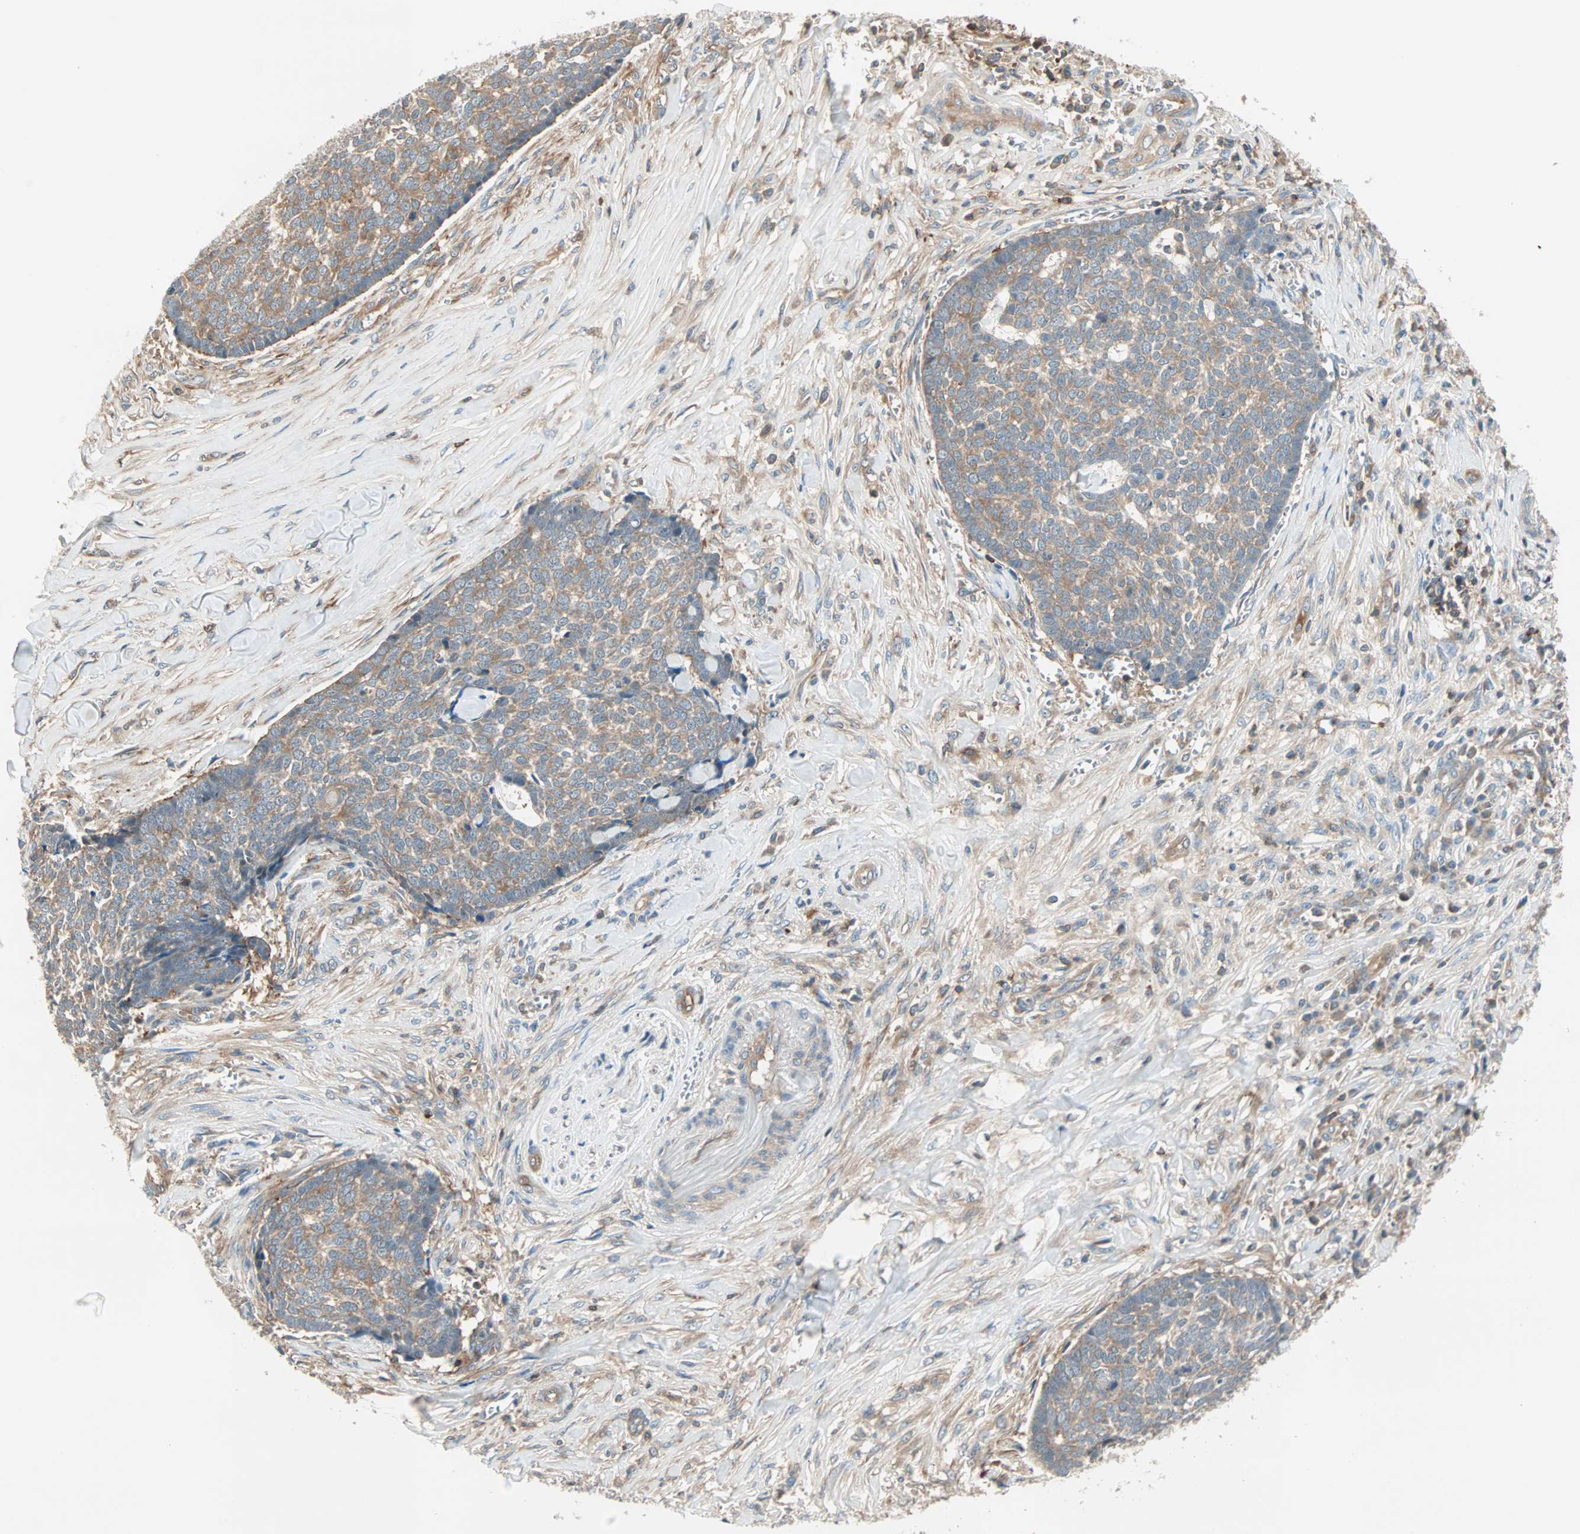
{"staining": {"intensity": "moderate", "quantity": ">75%", "location": "cytoplasmic/membranous"}, "tissue": "skin cancer", "cell_type": "Tumor cells", "image_type": "cancer", "snomed": [{"axis": "morphology", "description": "Basal cell carcinoma"}, {"axis": "topography", "description": "Skin"}], "caption": "Tumor cells exhibit medium levels of moderate cytoplasmic/membranous expression in approximately >75% of cells in skin cancer. The staining was performed using DAB (3,3'-diaminobenzidine) to visualize the protein expression in brown, while the nuclei were stained in blue with hematoxylin (Magnification: 20x).", "gene": "TEC", "patient": {"sex": "male", "age": 84}}